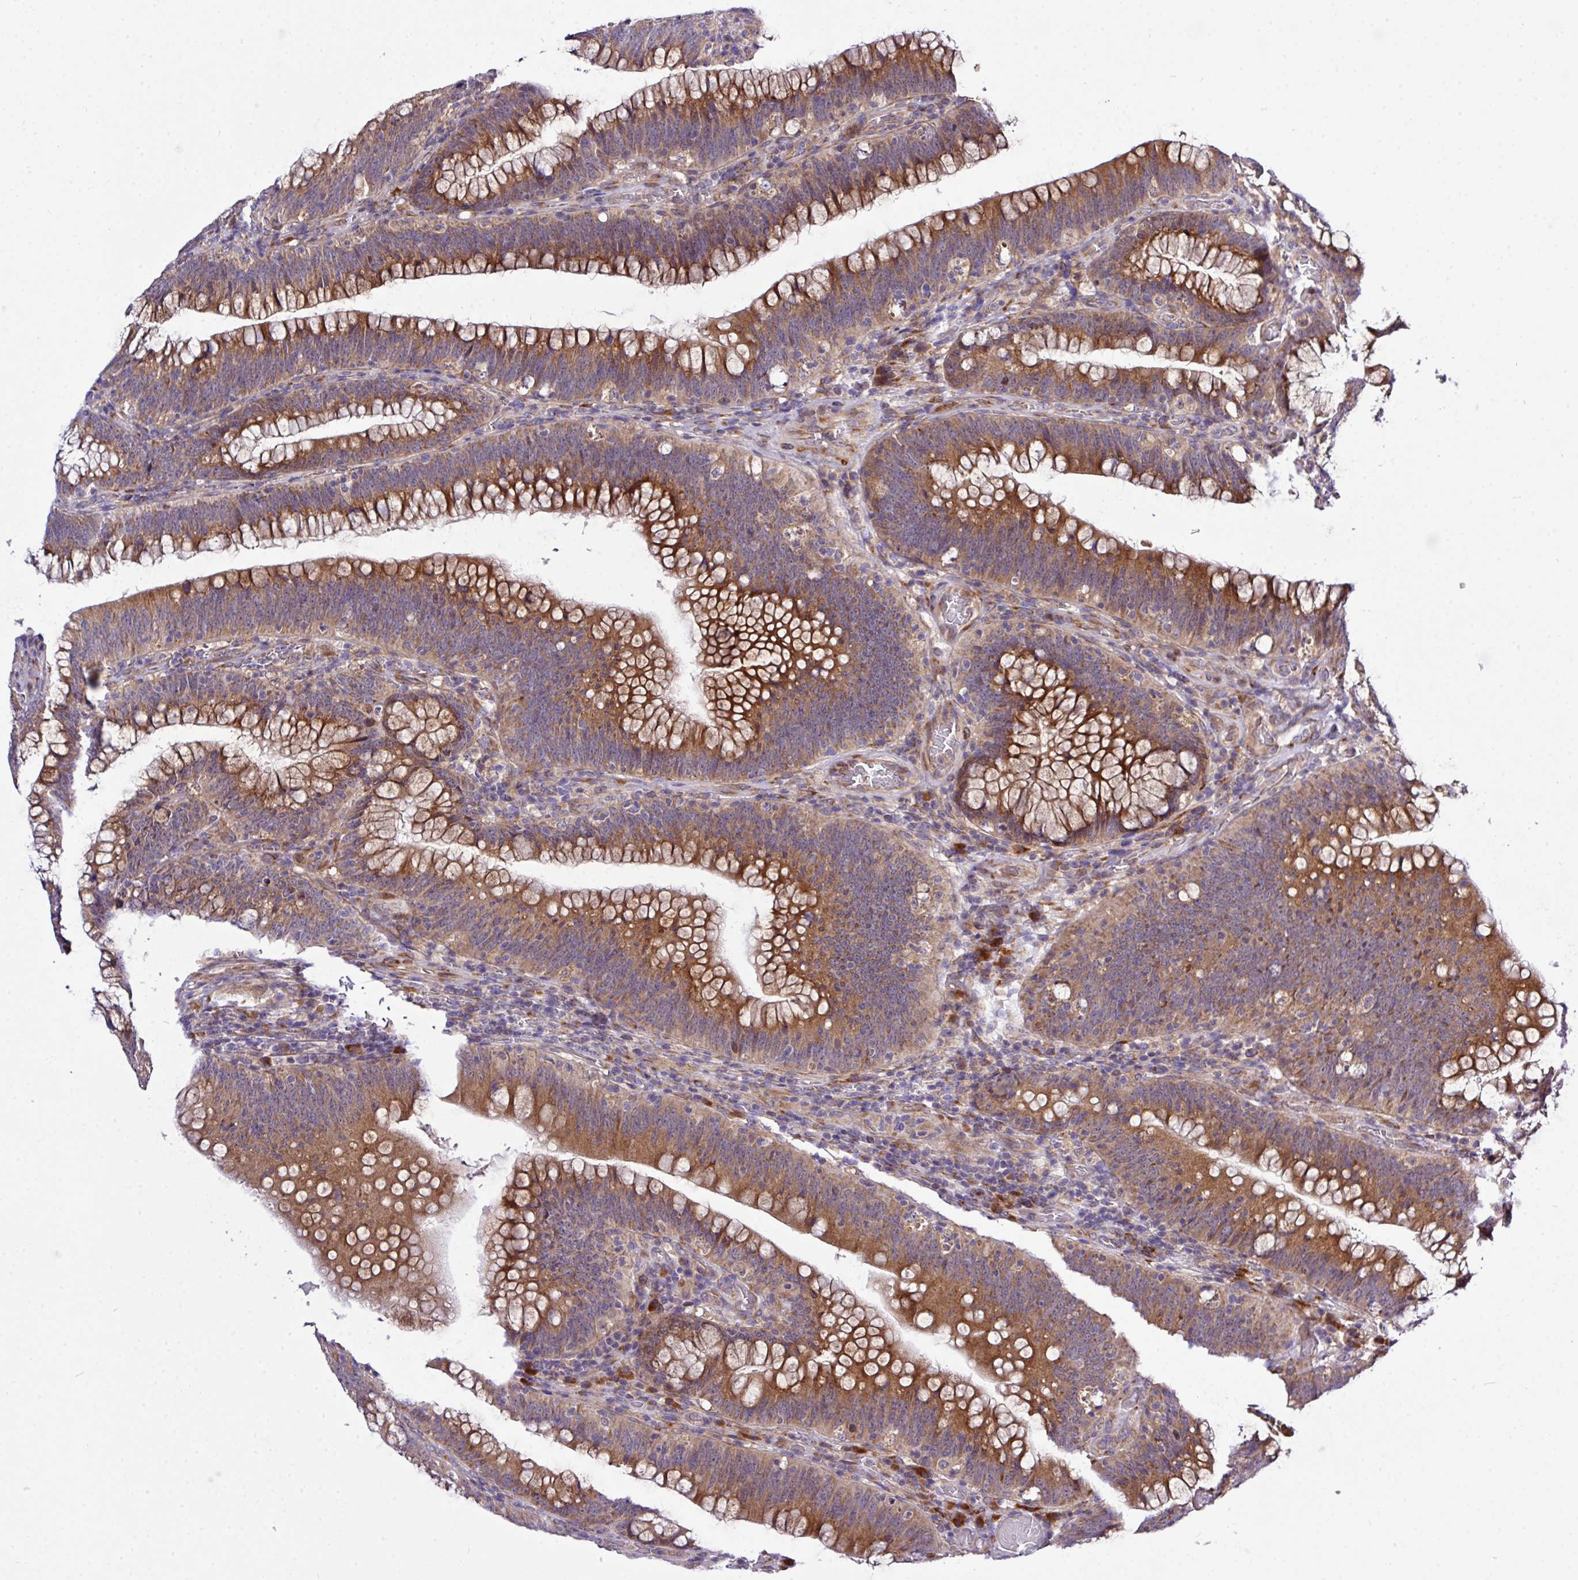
{"staining": {"intensity": "strong", "quantity": "25%-75%", "location": "cytoplasmic/membranous"}, "tissue": "colorectal cancer", "cell_type": "Tumor cells", "image_type": "cancer", "snomed": [{"axis": "morphology", "description": "Normal tissue, NOS"}, {"axis": "topography", "description": "Colon"}], "caption": "Brown immunohistochemical staining in colorectal cancer exhibits strong cytoplasmic/membranous positivity in about 25%-75% of tumor cells. (IHC, brightfield microscopy, high magnification).", "gene": "TM2D2", "patient": {"sex": "female", "age": 82}}